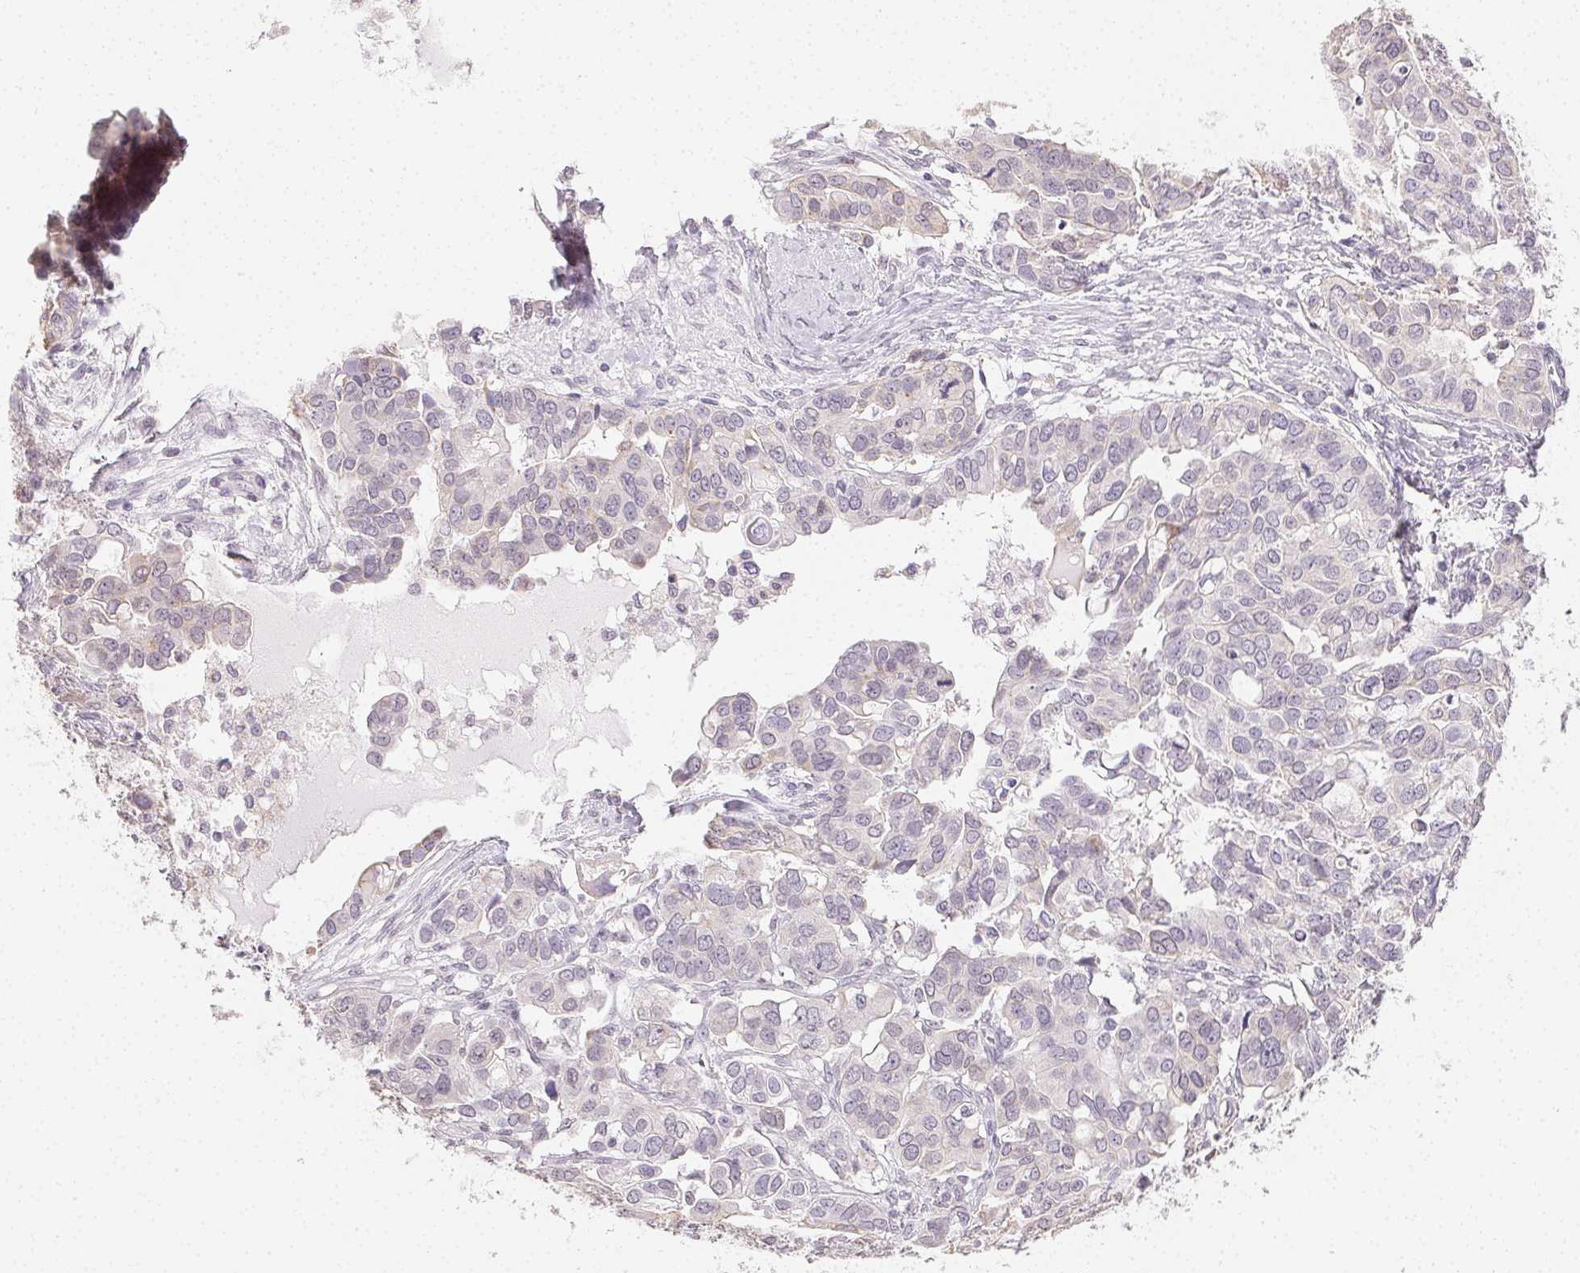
{"staining": {"intensity": "negative", "quantity": "none", "location": "none"}, "tissue": "ovarian cancer", "cell_type": "Tumor cells", "image_type": "cancer", "snomed": [{"axis": "morphology", "description": "Carcinoma, endometroid"}, {"axis": "topography", "description": "Ovary"}], "caption": "Tumor cells are negative for protein expression in human ovarian cancer (endometroid carcinoma).", "gene": "TMEM174", "patient": {"sex": "female", "age": 78}}